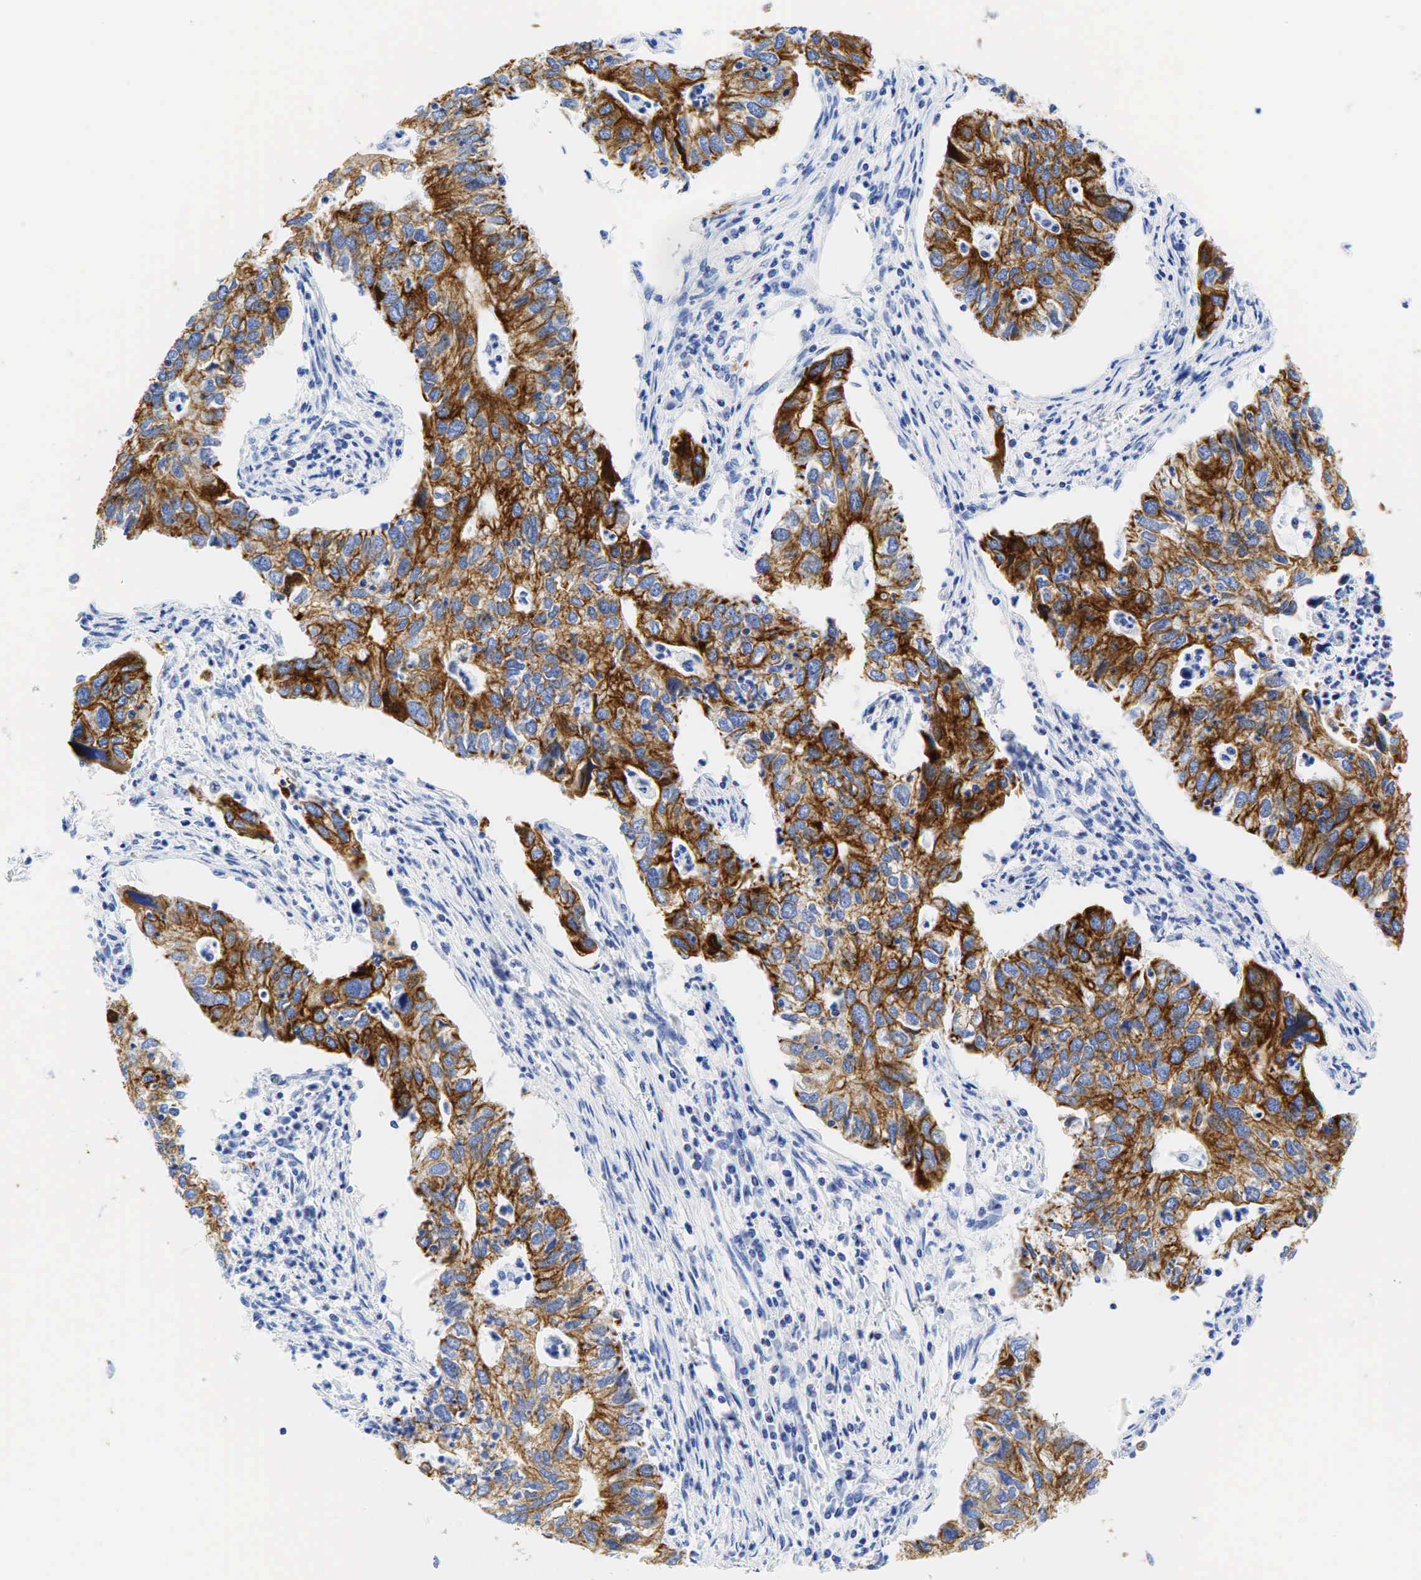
{"staining": {"intensity": "moderate", "quantity": ">75%", "location": "cytoplasmic/membranous"}, "tissue": "lung cancer", "cell_type": "Tumor cells", "image_type": "cancer", "snomed": [{"axis": "morphology", "description": "Adenocarcinoma, NOS"}, {"axis": "topography", "description": "Lung"}], "caption": "Human adenocarcinoma (lung) stained with a protein marker shows moderate staining in tumor cells.", "gene": "KRT18", "patient": {"sex": "male", "age": 48}}